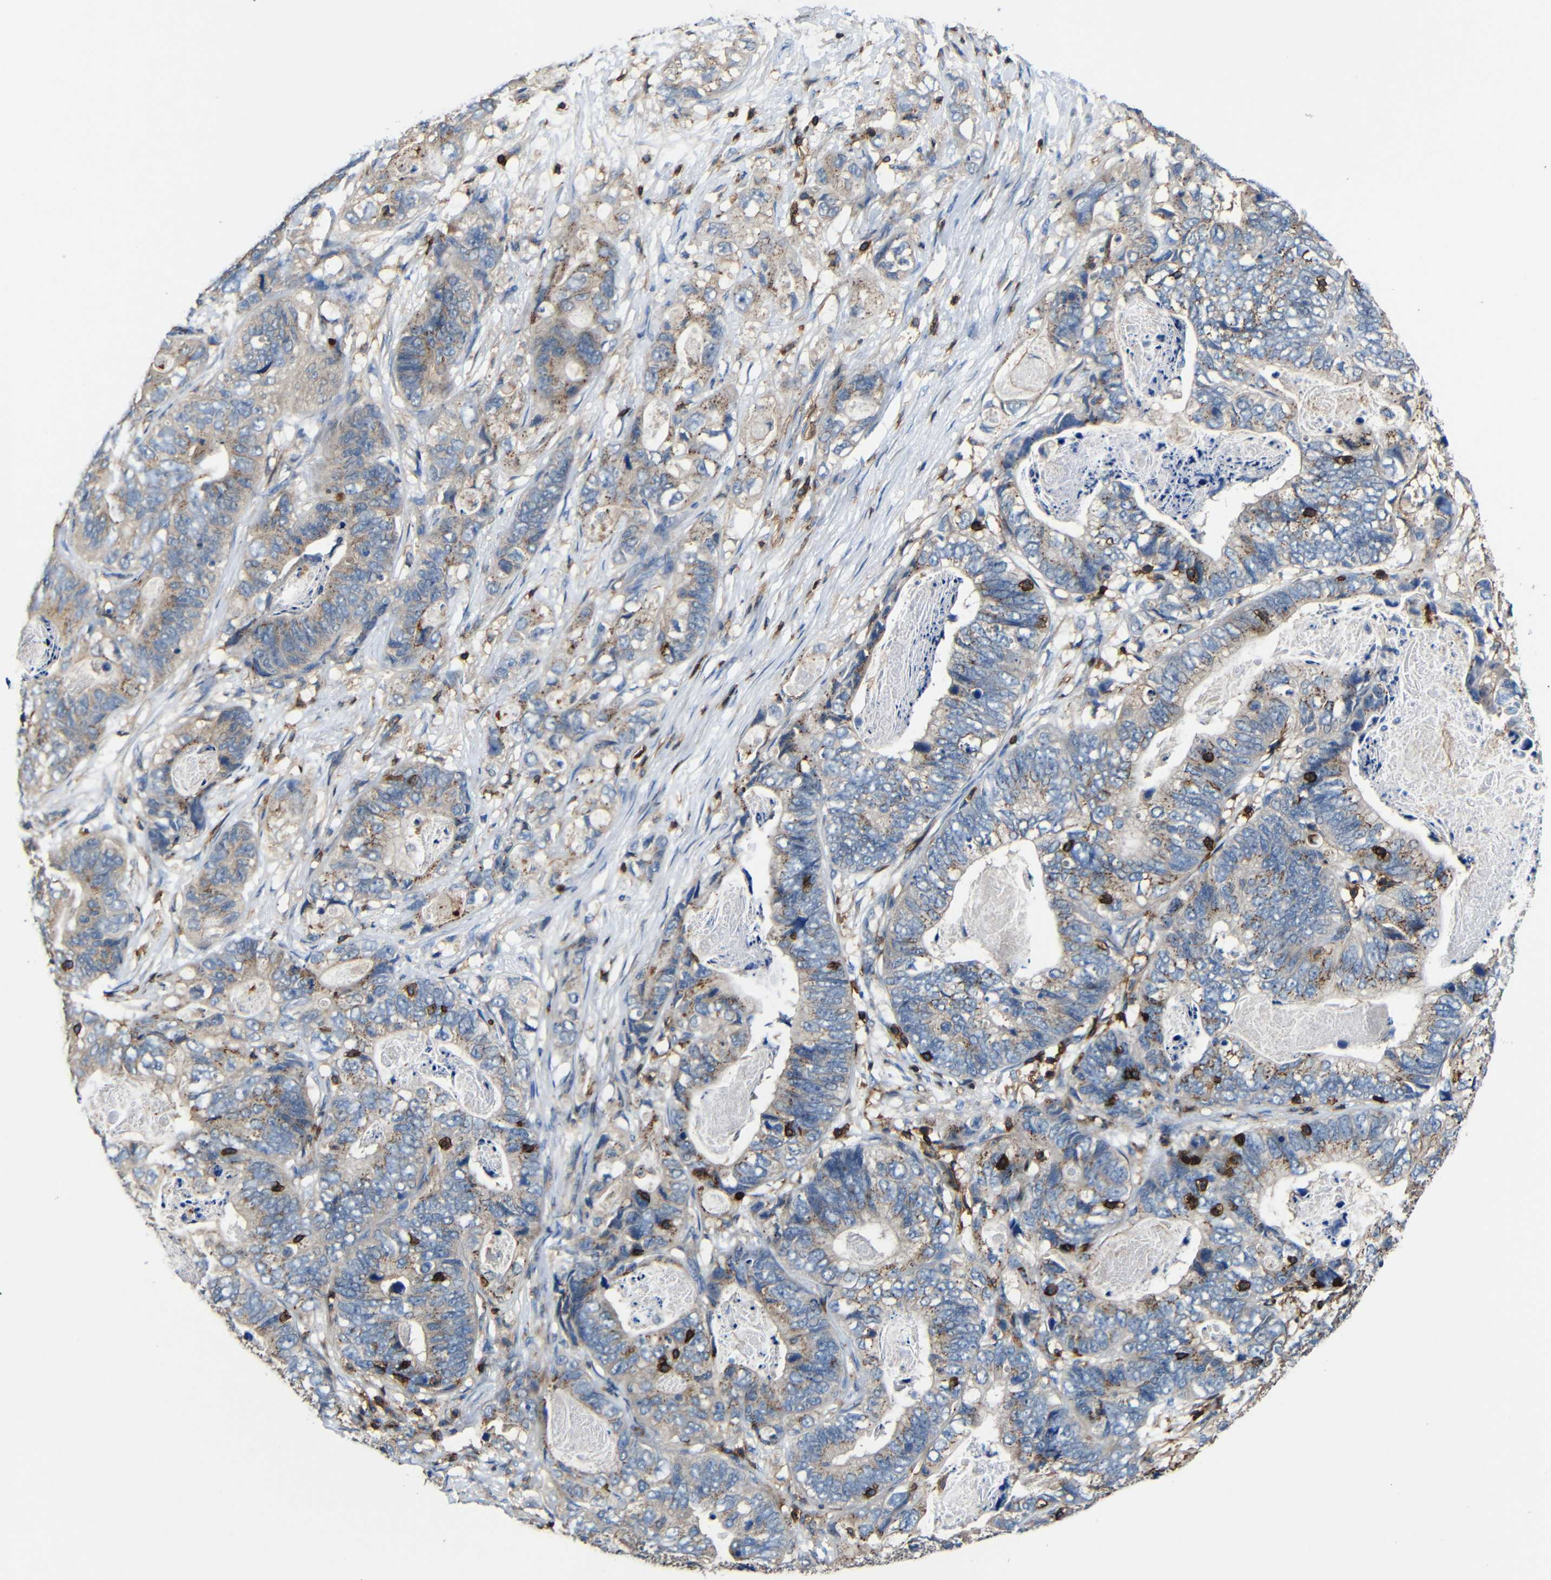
{"staining": {"intensity": "weak", "quantity": "25%-75%", "location": "cytoplasmic/membranous"}, "tissue": "stomach cancer", "cell_type": "Tumor cells", "image_type": "cancer", "snomed": [{"axis": "morphology", "description": "Adenocarcinoma, NOS"}, {"axis": "topography", "description": "Stomach"}], "caption": "High-magnification brightfield microscopy of stomach cancer (adenocarcinoma) stained with DAB (3,3'-diaminobenzidine) (brown) and counterstained with hematoxylin (blue). tumor cells exhibit weak cytoplasmic/membranous expression is present in approximately25%-75% of cells. The staining was performed using DAB, with brown indicating positive protein expression. Nuclei are stained blue with hematoxylin.", "gene": "P2RY12", "patient": {"sex": "female", "age": 89}}